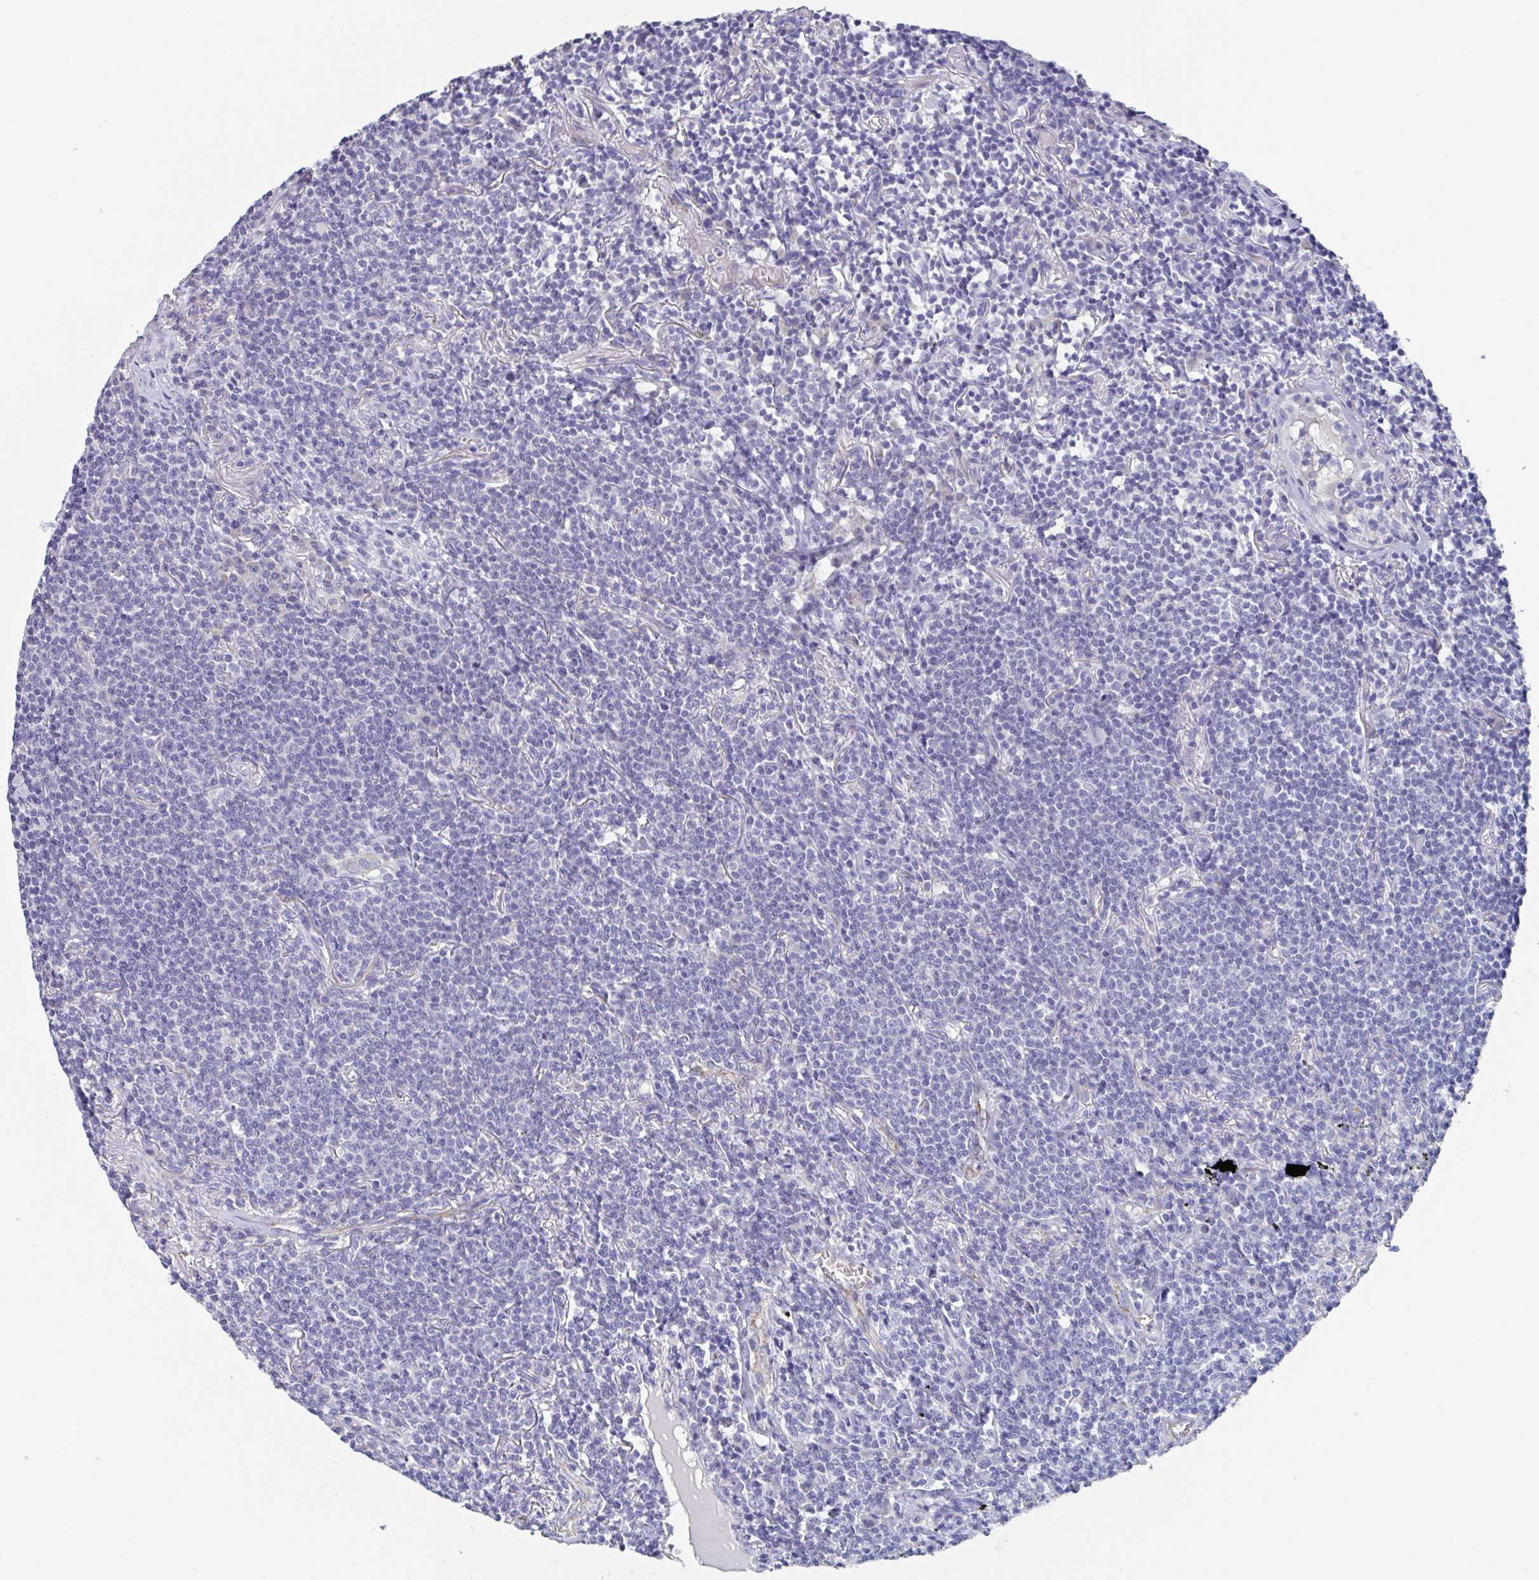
{"staining": {"intensity": "negative", "quantity": "none", "location": "none"}, "tissue": "lymphoma", "cell_type": "Tumor cells", "image_type": "cancer", "snomed": [{"axis": "morphology", "description": "Malignant lymphoma, non-Hodgkin's type, Low grade"}, {"axis": "topography", "description": "Lung"}], "caption": "DAB immunohistochemical staining of low-grade malignant lymphoma, non-Hodgkin's type shows no significant staining in tumor cells.", "gene": "ABHD16A", "patient": {"sex": "female", "age": 71}}